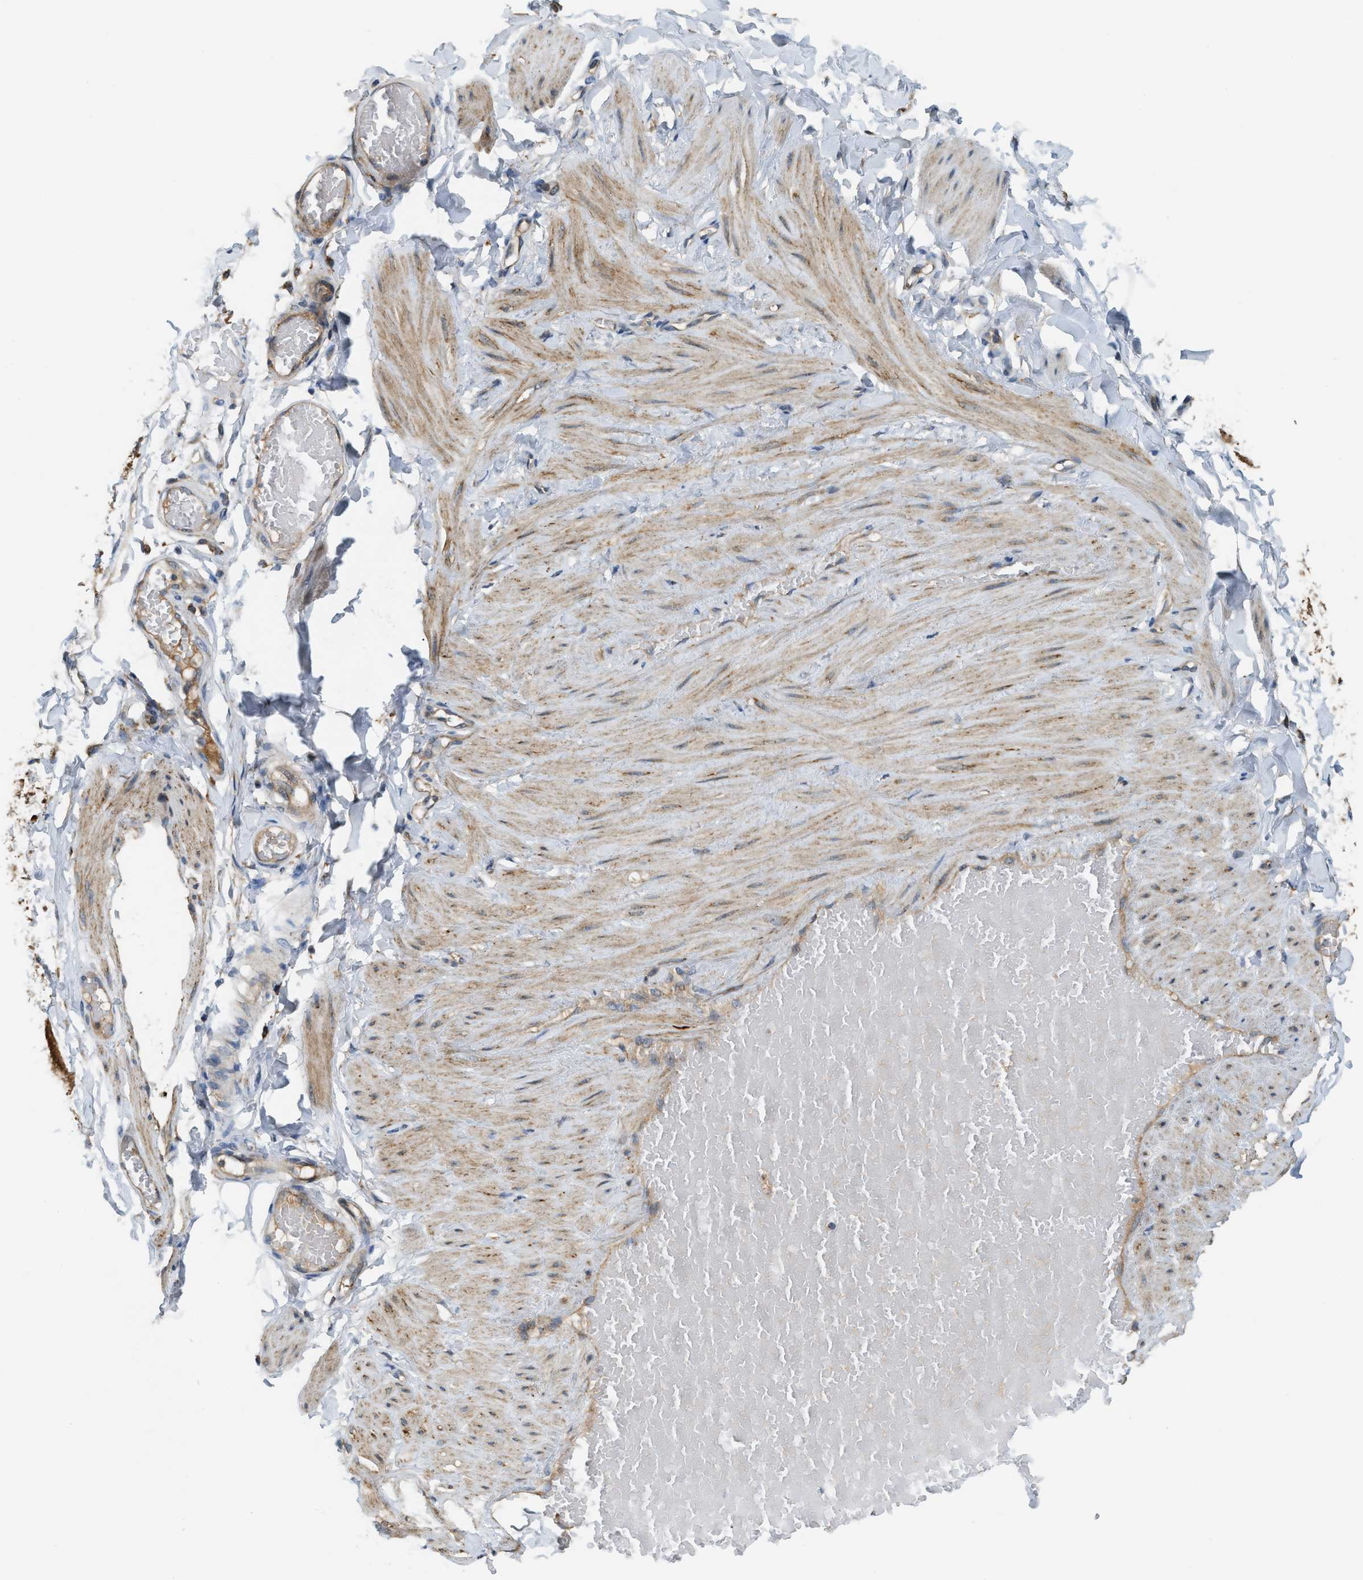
{"staining": {"intensity": "negative", "quantity": "none", "location": "none"}, "tissue": "adipose tissue", "cell_type": "Adipocytes", "image_type": "normal", "snomed": [{"axis": "morphology", "description": "Normal tissue, NOS"}, {"axis": "topography", "description": "Adipose tissue"}, {"axis": "topography", "description": "Vascular tissue"}, {"axis": "topography", "description": "Peripheral nerve tissue"}], "caption": "DAB (3,3'-diaminobenzidine) immunohistochemical staining of benign adipose tissue demonstrates no significant staining in adipocytes. (DAB immunohistochemistry (IHC) with hematoxylin counter stain).", "gene": "STARD3NL", "patient": {"sex": "male", "age": 25}}